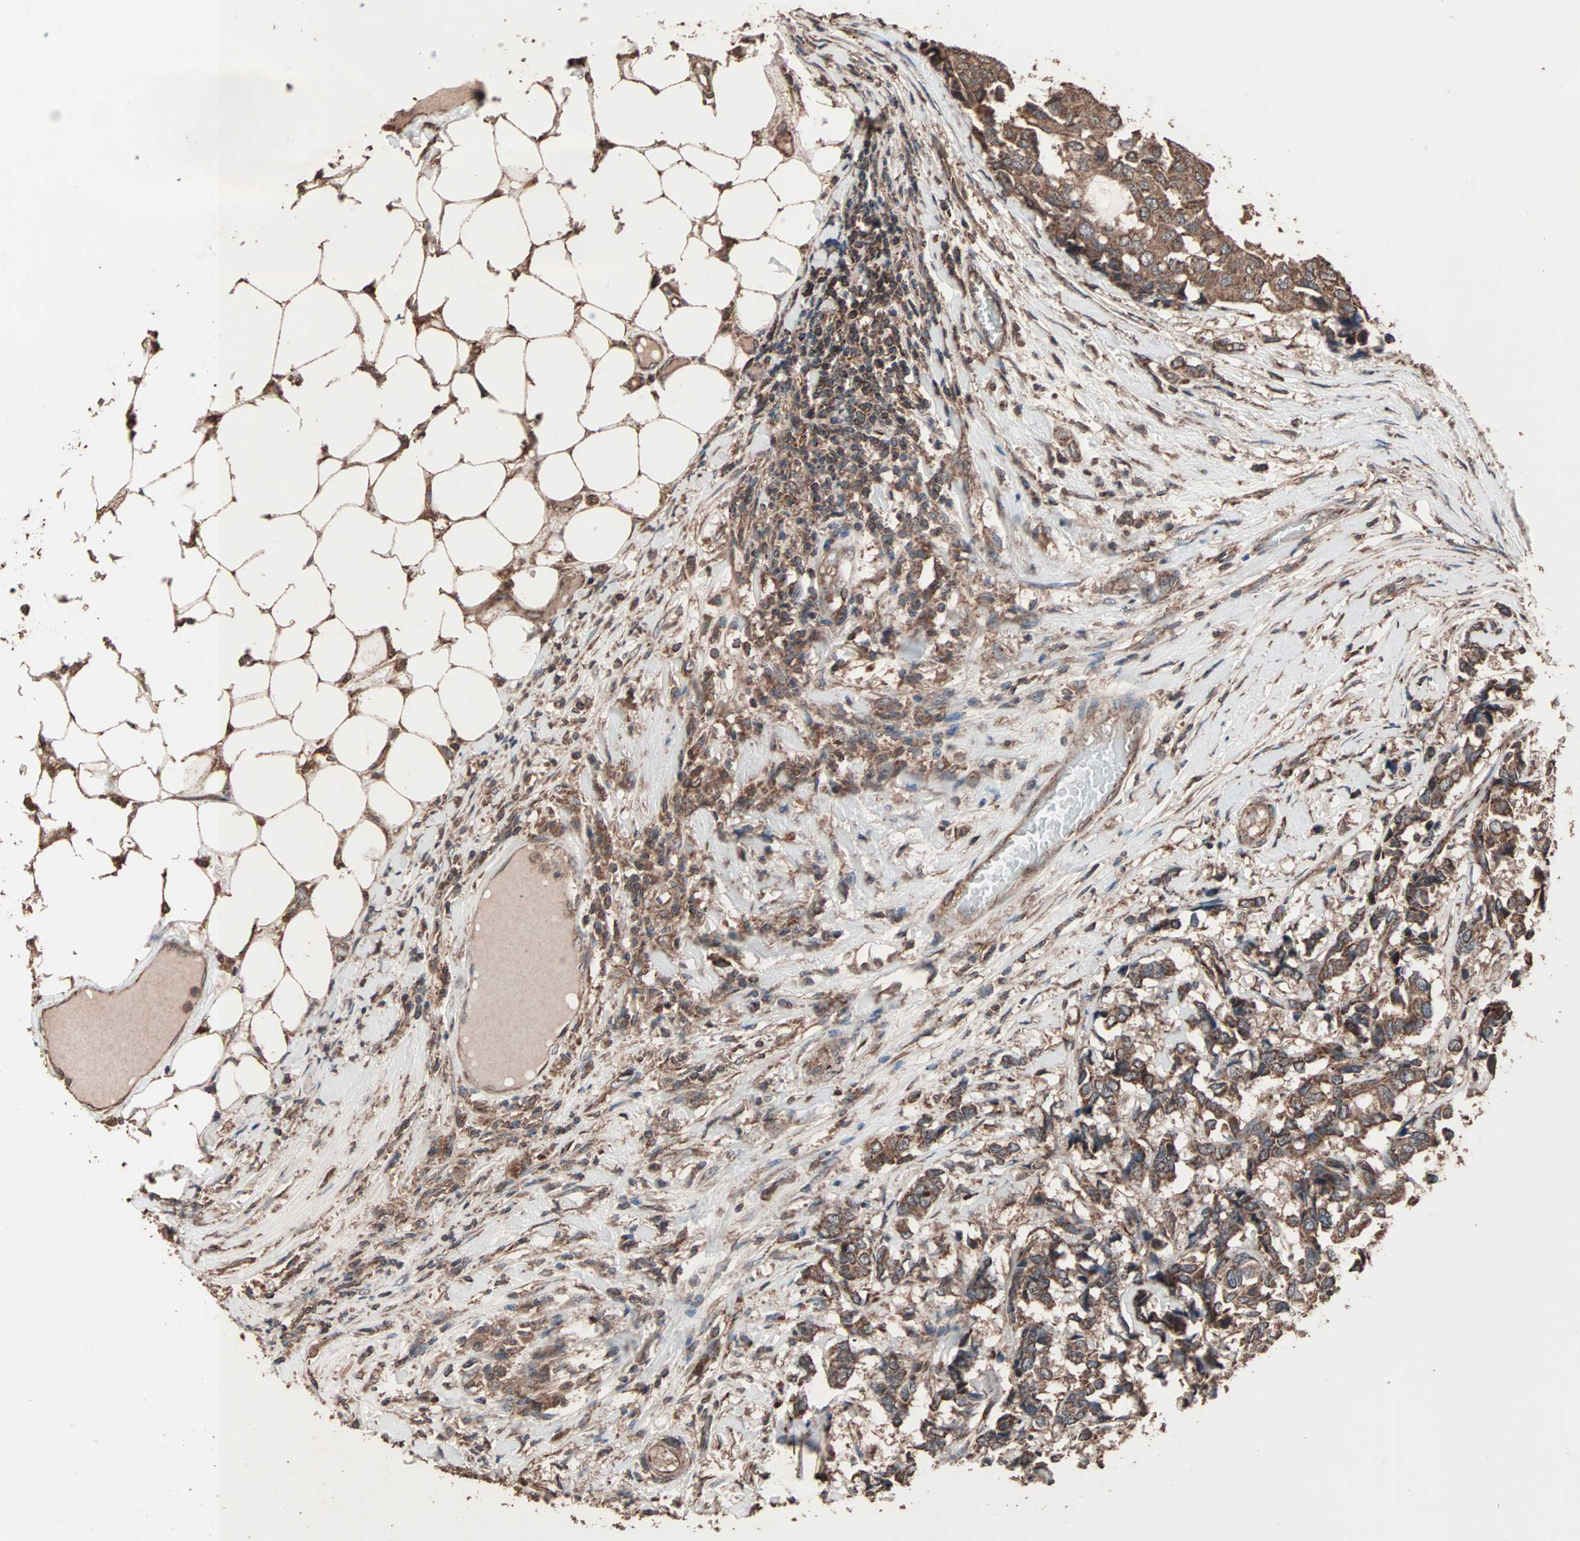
{"staining": {"intensity": "moderate", "quantity": ">75%", "location": "cytoplasmic/membranous"}, "tissue": "breast cancer", "cell_type": "Tumor cells", "image_type": "cancer", "snomed": [{"axis": "morphology", "description": "Duct carcinoma"}, {"axis": "topography", "description": "Breast"}], "caption": "Protein analysis of breast cancer (infiltrating ductal carcinoma) tissue shows moderate cytoplasmic/membranous staining in about >75% of tumor cells.", "gene": "MRPL2", "patient": {"sex": "female", "age": 87}}